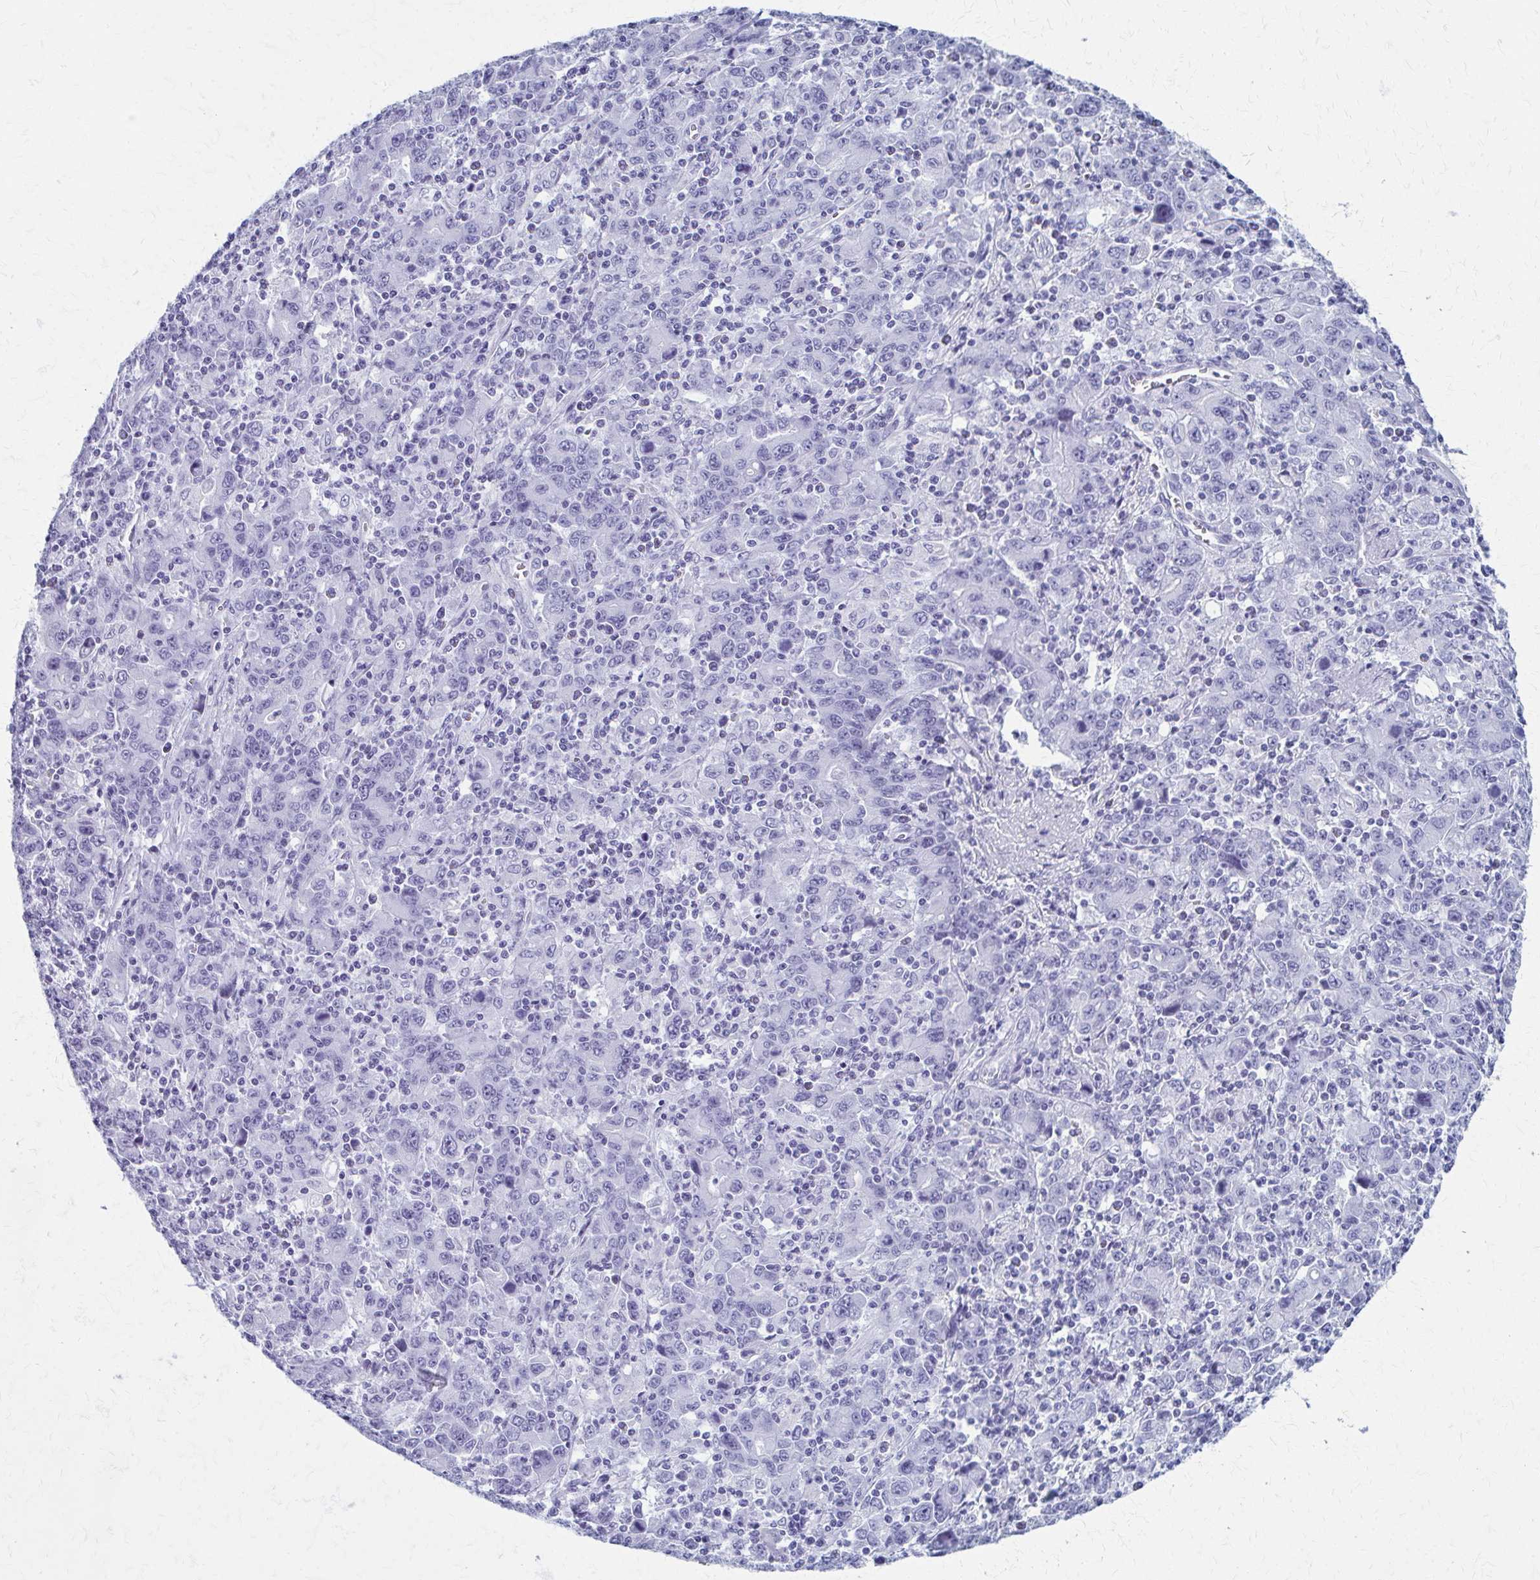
{"staining": {"intensity": "negative", "quantity": "none", "location": "none"}, "tissue": "stomach cancer", "cell_type": "Tumor cells", "image_type": "cancer", "snomed": [{"axis": "morphology", "description": "Adenocarcinoma, NOS"}, {"axis": "topography", "description": "Stomach, upper"}], "caption": "Stomach cancer was stained to show a protein in brown. There is no significant expression in tumor cells.", "gene": "CELF5", "patient": {"sex": "male", "age": 69}}